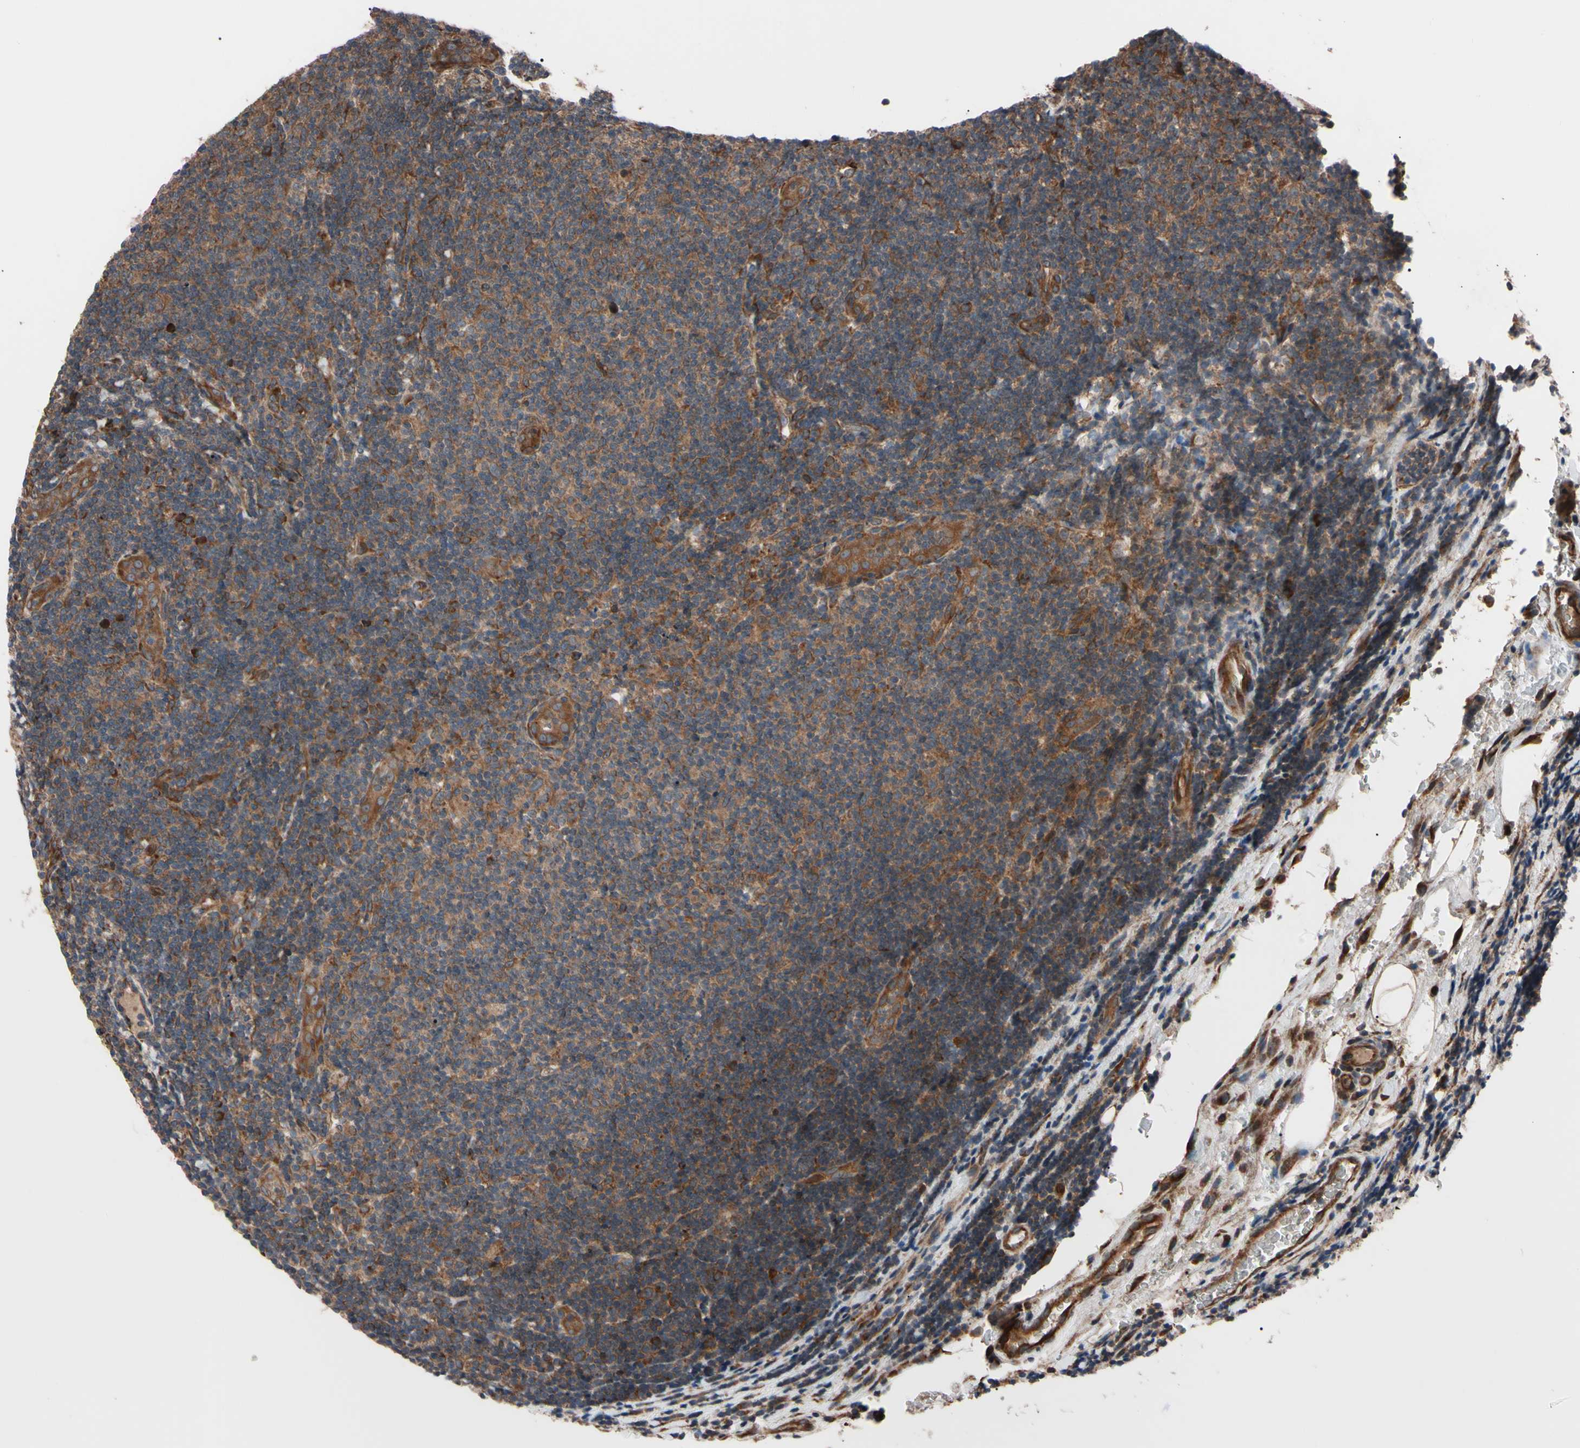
{"staining": {"intensity": "strong", "quantity": ">75%", "location": "cytoplasmic/membranous"}, "tissue": "lymphoma", "cell_type": "Tumor cells", "image_type": "cancer", "snomed": [{"axis": "morphology", "description": "Malignant lymphoma, non-Hodgkin's type, Low grade"}, {"axis": "topography", "description": "Lymph node"}], "caption": "Brown immunohistochemical staining in human low-grade malignant lymphoma, non-Hodgkin's type demonstrates strong cytoplasmic/membranous staining in about >75% of tumor cells. (Brightfield microscopy of DAB IHC at high magnification).", "gene": "GUCY1B1", "patient": {"sex": "male", "age": 83}}